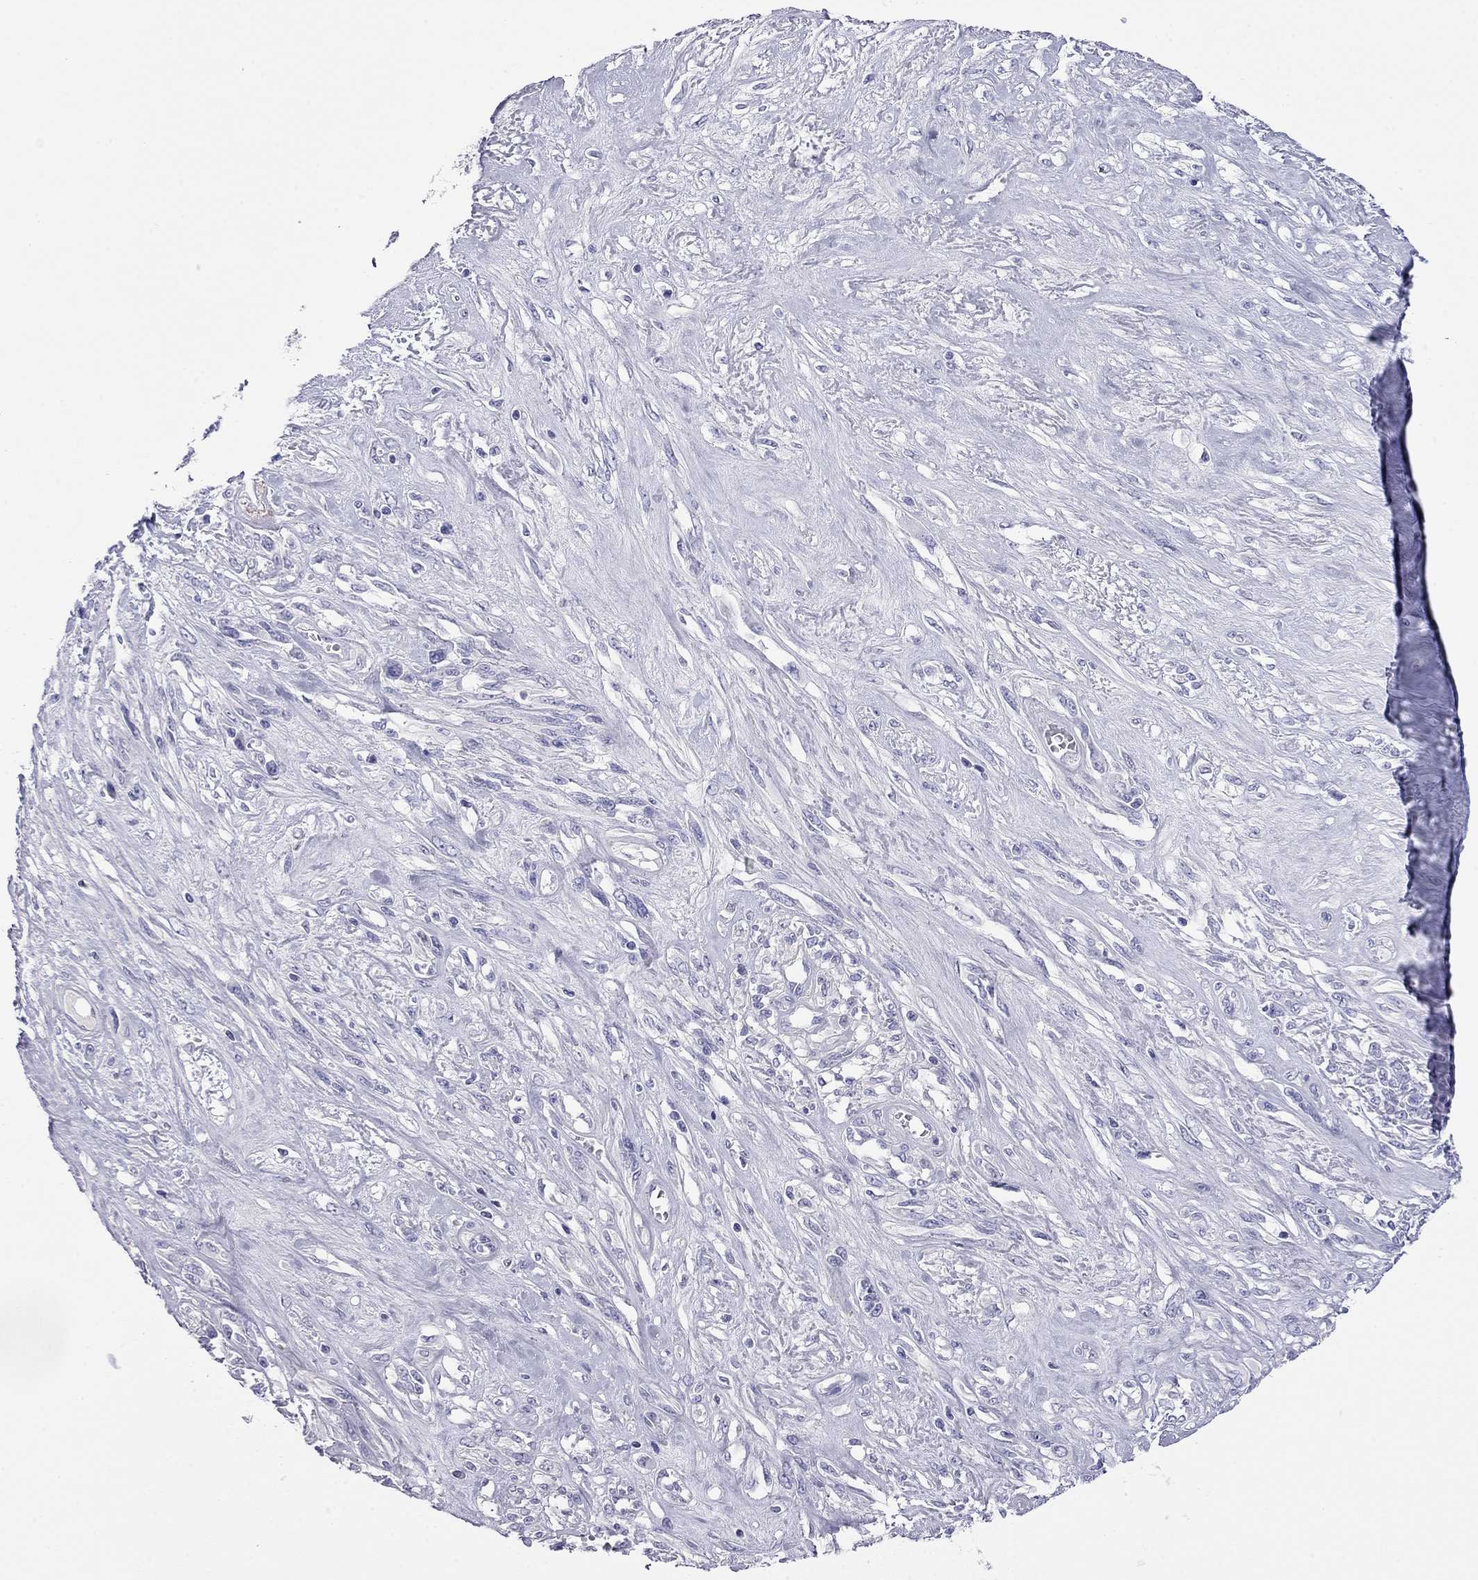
{"staining": {"intensity": "negative", "quantity": "none", "location": "none"}, "tissue": "melanoma", "cell_type": "Tumor cells", "image_type": "cancer", "snomed": [{"axis": "morphology", "description": "Malignant melanoma, NOS"}, {"axis": "topography", "description": "Skin"}], "caption": "Tumor cells show no significant positivity in malignant melanoma.", "gene": "ODF4", "patient": {"sex": "female", "age": 91}}